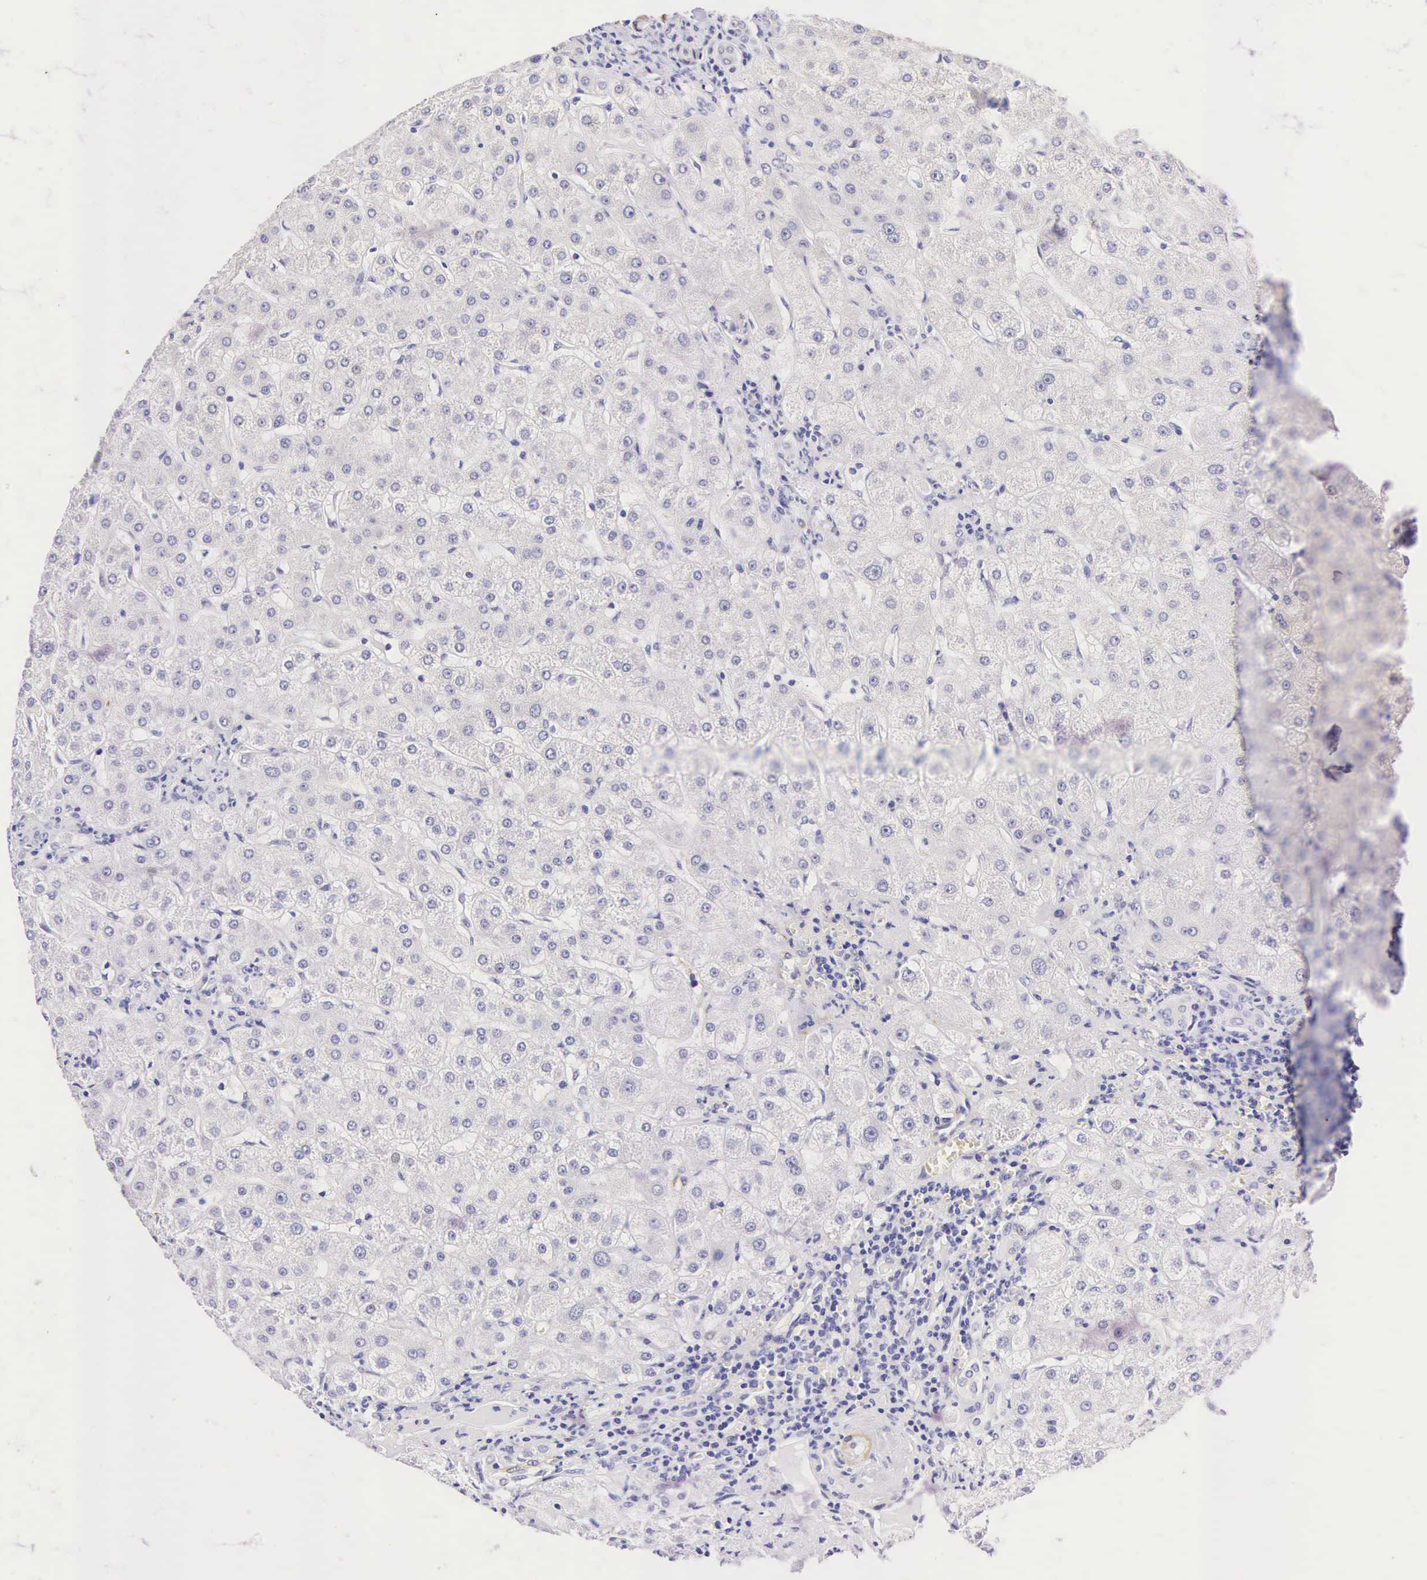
{"staining": {"intensity": "negative", "quantity": "none", "location": "none"}, "tissue": "liver", "cell_type": "Cholangiocytes", "image_type": "normal", "snomed": [{"axis": "morphology", "description": "Normal tissue, NOS"}, {"axis": "topography", "description": "Liver"}], "caption": "Unremarkable liver was stained to show a protein in brown. There is no significant positivity in cholangiocytes.", "gene": "CNN1", "patient": {"sex": "female", "age": 79}}